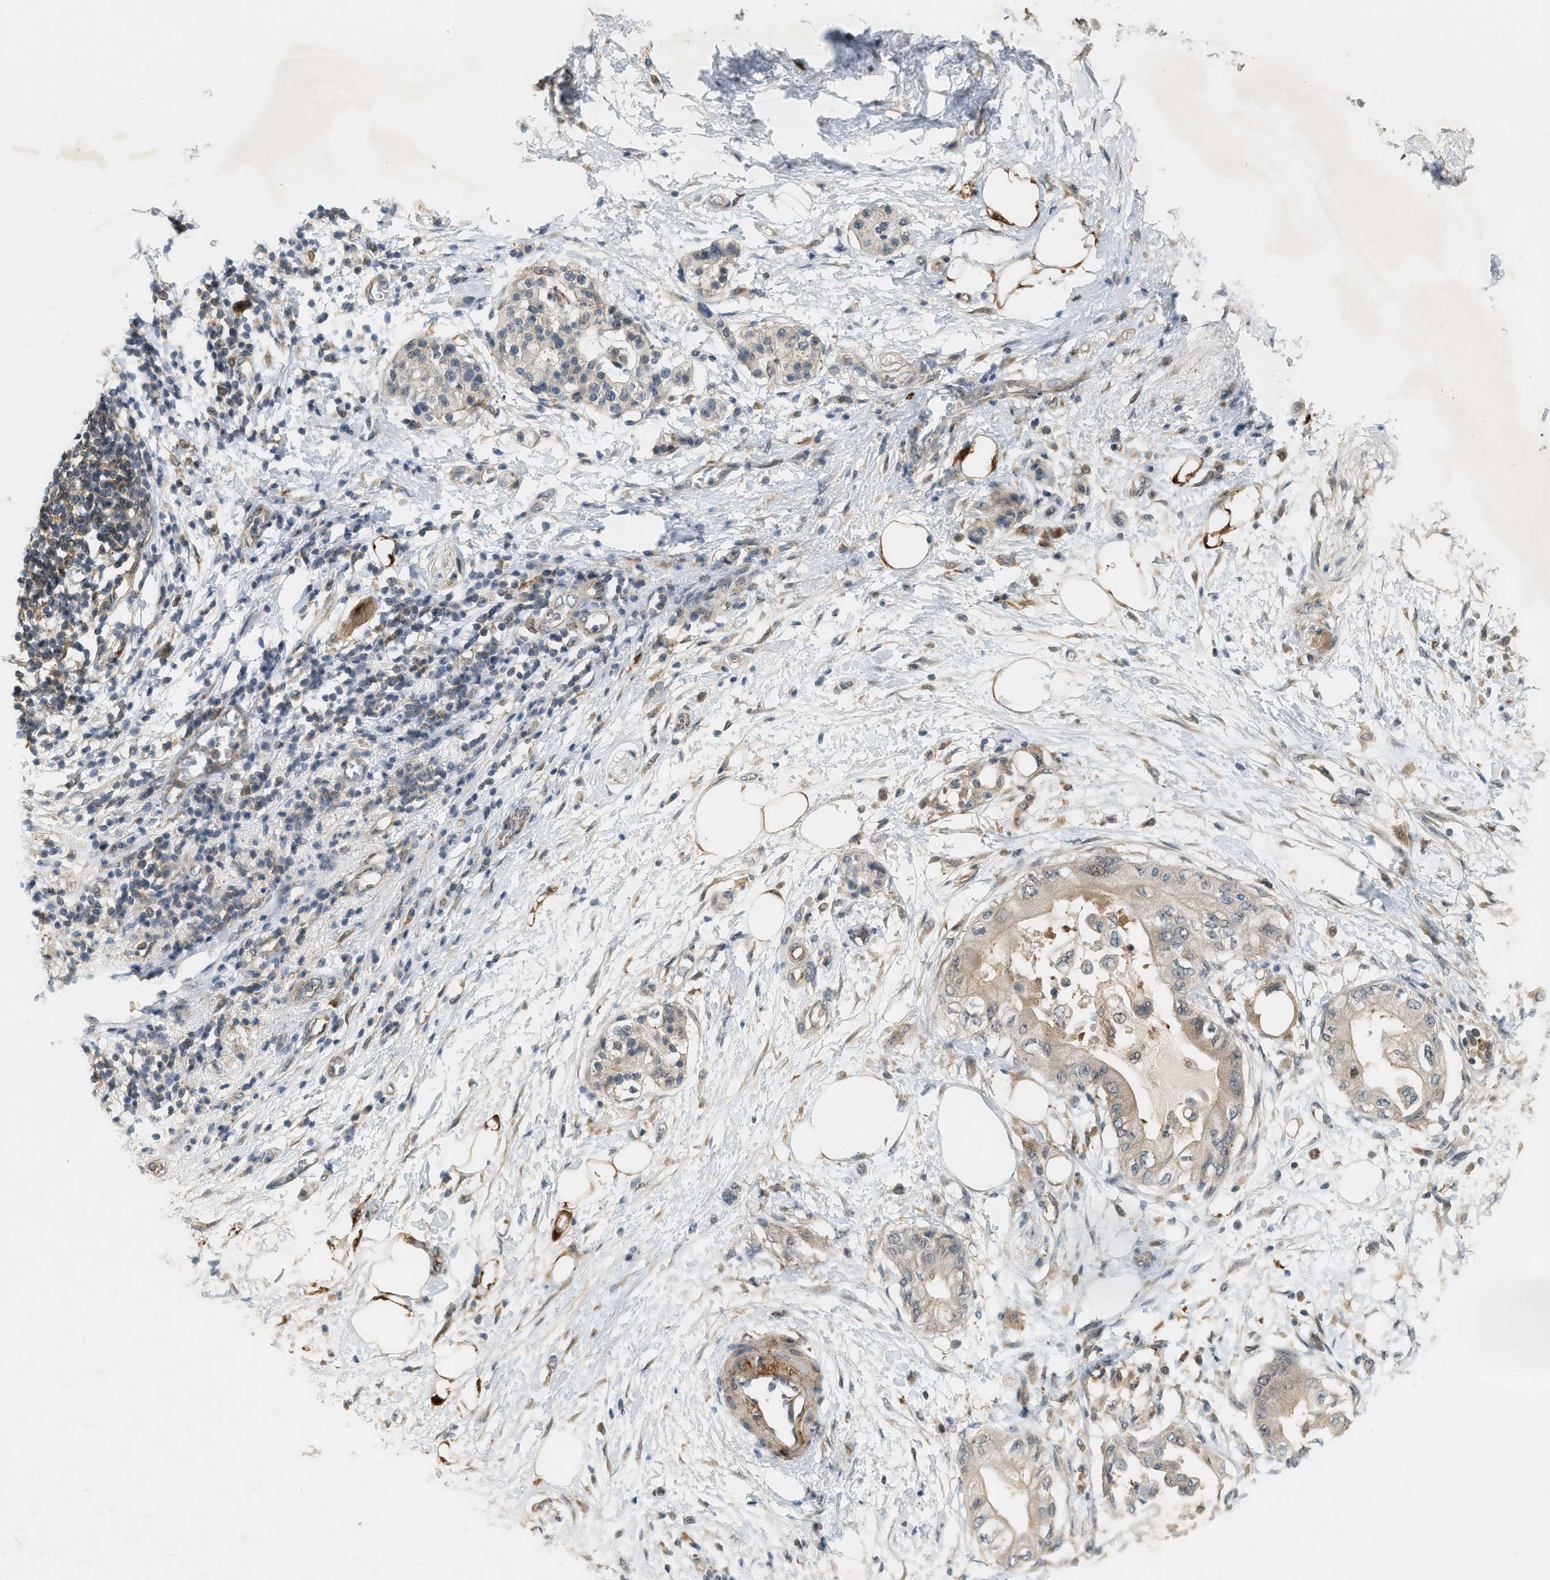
{"staining": {"intensity": "weak", "quantity": ">75%", "location": "cytoplasmic/membranous"}, "tissue": "pancreatic cancer", "cell_type": "Tumor cells", "image_type": "cancer", "snomed": [{"axis": "morphology", "description": "Normal tissue, NOS"}, {"axis": "morphology", "description": "Adenocarcinoma, NOS"}, {"axis": "topography", "description": "Pancreas"}, {"axis": "topography", "description": "Duodenum"}], "caption": "Tumor cells display low levels of weak cytoplasmic/membranous expression in about >75% of cells in human pancreatic cancer (adenocarcinoma).", "gene": "PDCL3", "patient": {"sex": "female", "age": 60}}